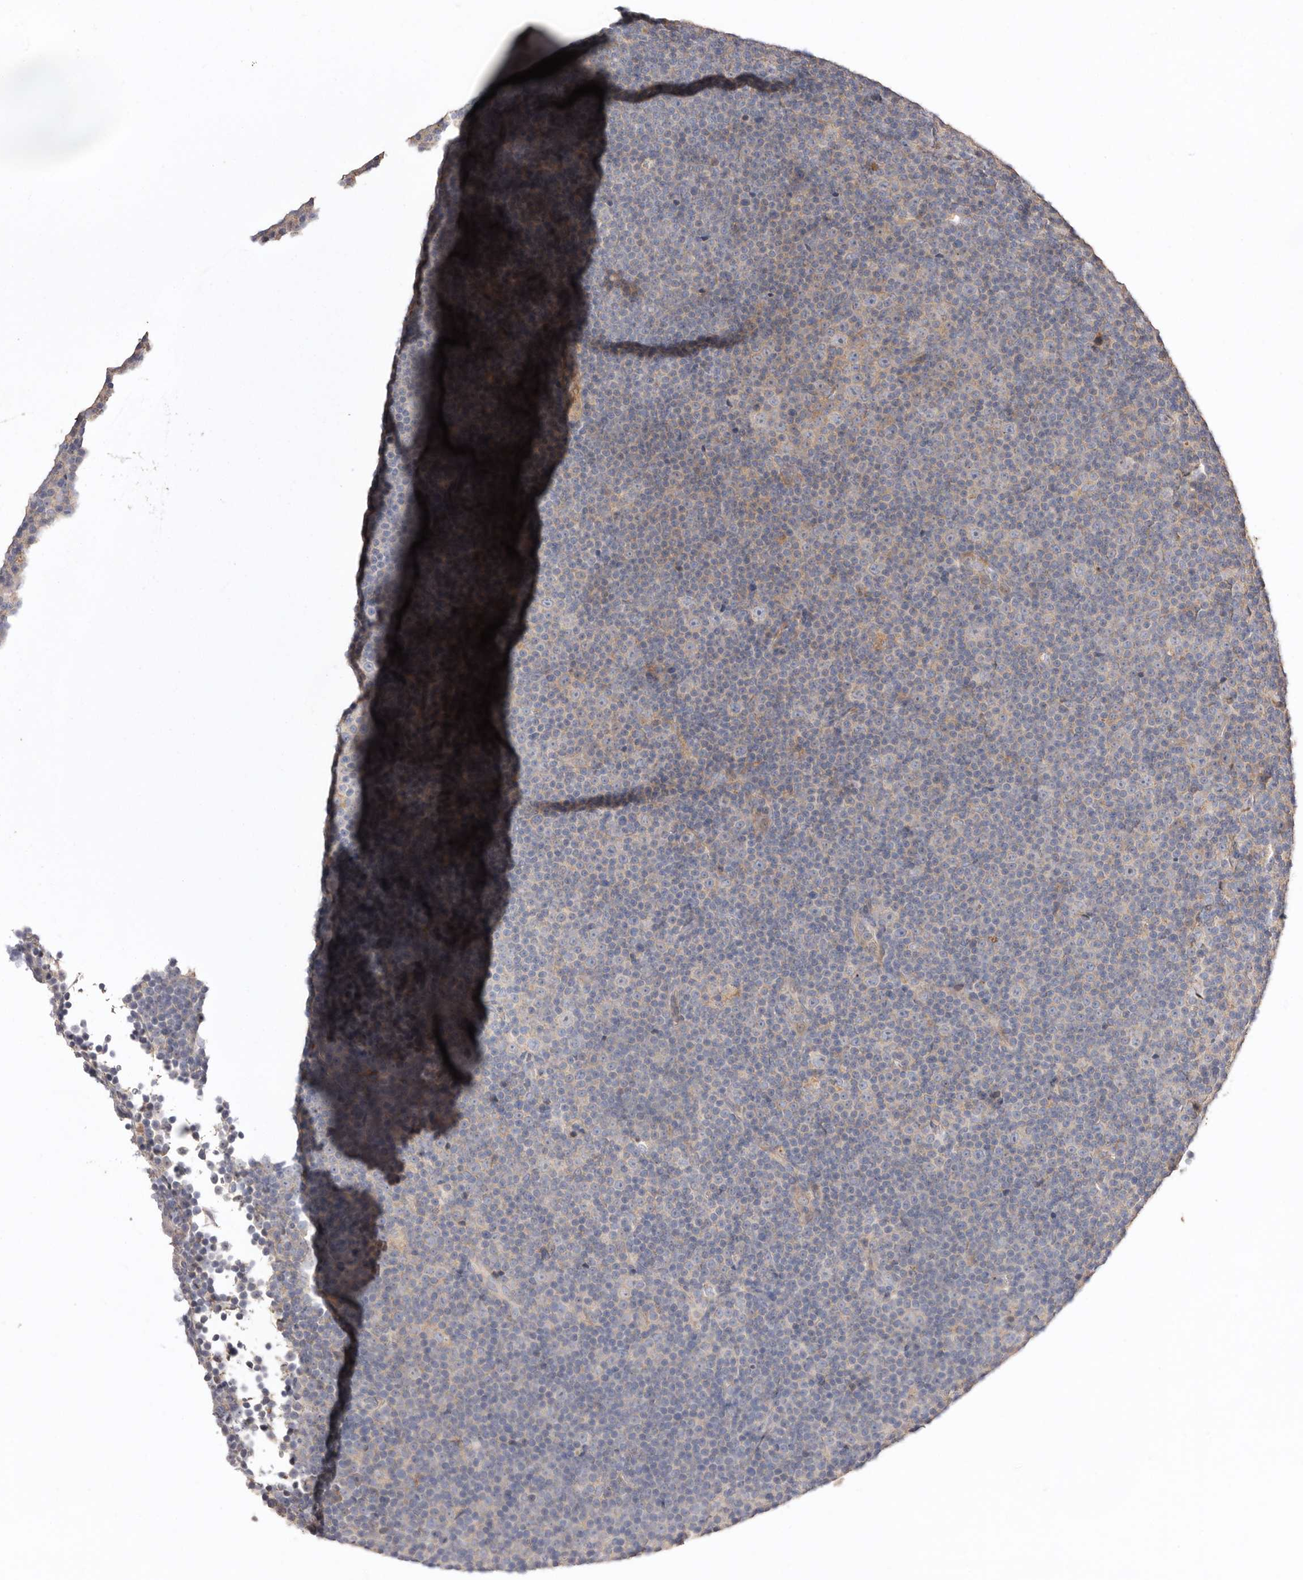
{"staining": {"intensity": "weak", "quantity": "<25%", "location": "cytoplasmic/membranous"}, "tissue": "lymphoma", "cell_type": "Tumor cells", "image_type": "cancer", "snomed": [{"axis": "morphology", "description": "Malignant lymphoma, non-Hodgkin's type, Low grade"}, {"axis": "topography", "description": "Lymph node"}], "caption": "DAB (3,3'-diaminobenzidine) immunohistochemical staining of lymphoma exhibits no significant expression in tumor cells. (DAB immunohistochemistry visualized using brightfield microscopy, high magnification).", "gene": "RWDD1", "patient": {"sex": "female", "age": 67}}